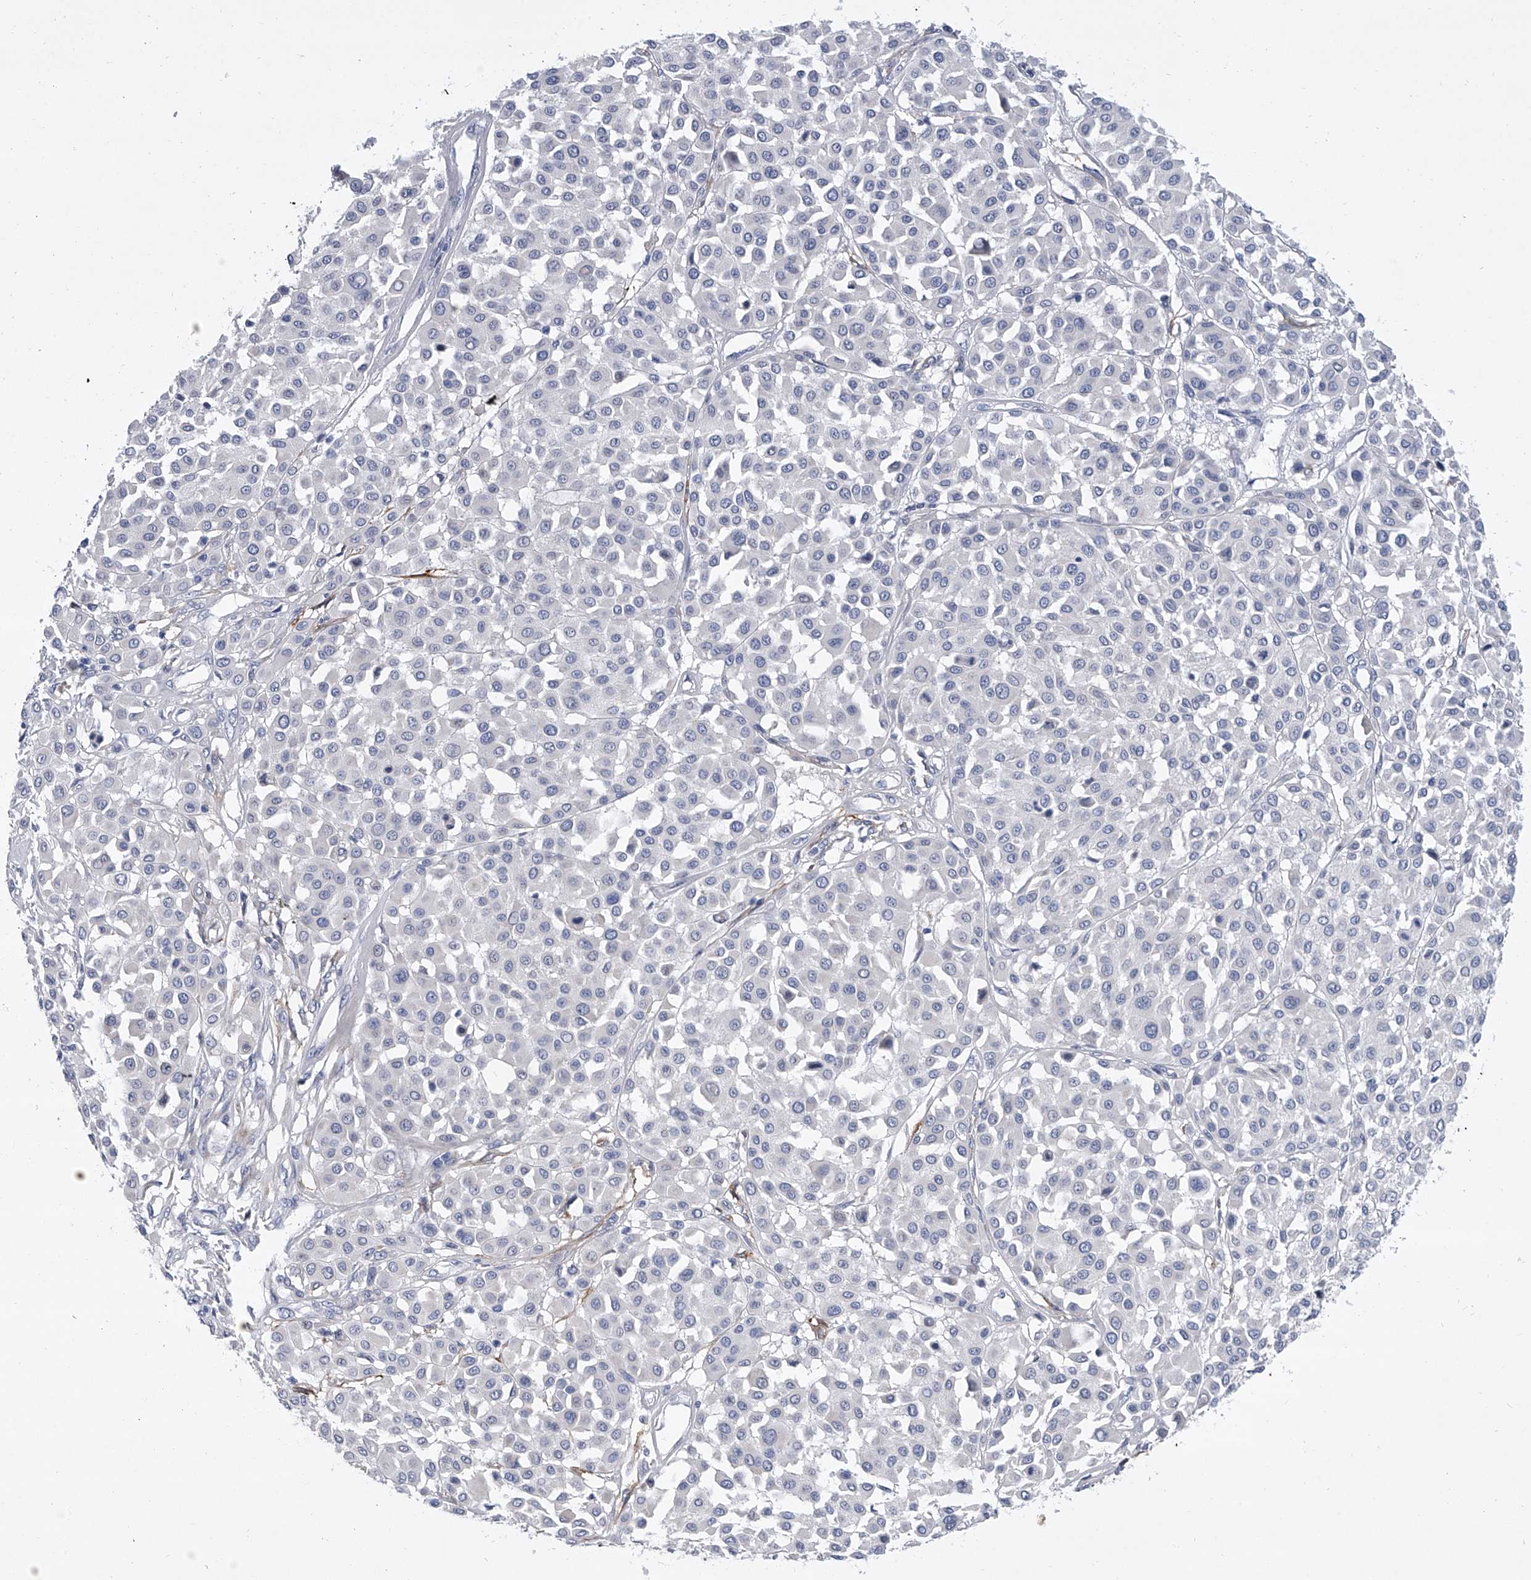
{"staining": {"intensity": "negative", "quantity": "none", "location": "none"}, "tissue": "melanoma", "cell_type": "Tumor cells", "image_type": "cancer", "snomed": [{"axis": "morphology", "description": "Malignant melanoma, Metastatic site"}, {"axis": "topography", "description": "Soft tissue"}], "caption": "This is an immunohistochemistry image of malignant melanoma (metastatic site). There is no expression in tumor cells.", "gene": "ALG14", "patient": {"sex": "male", "age": 41}}